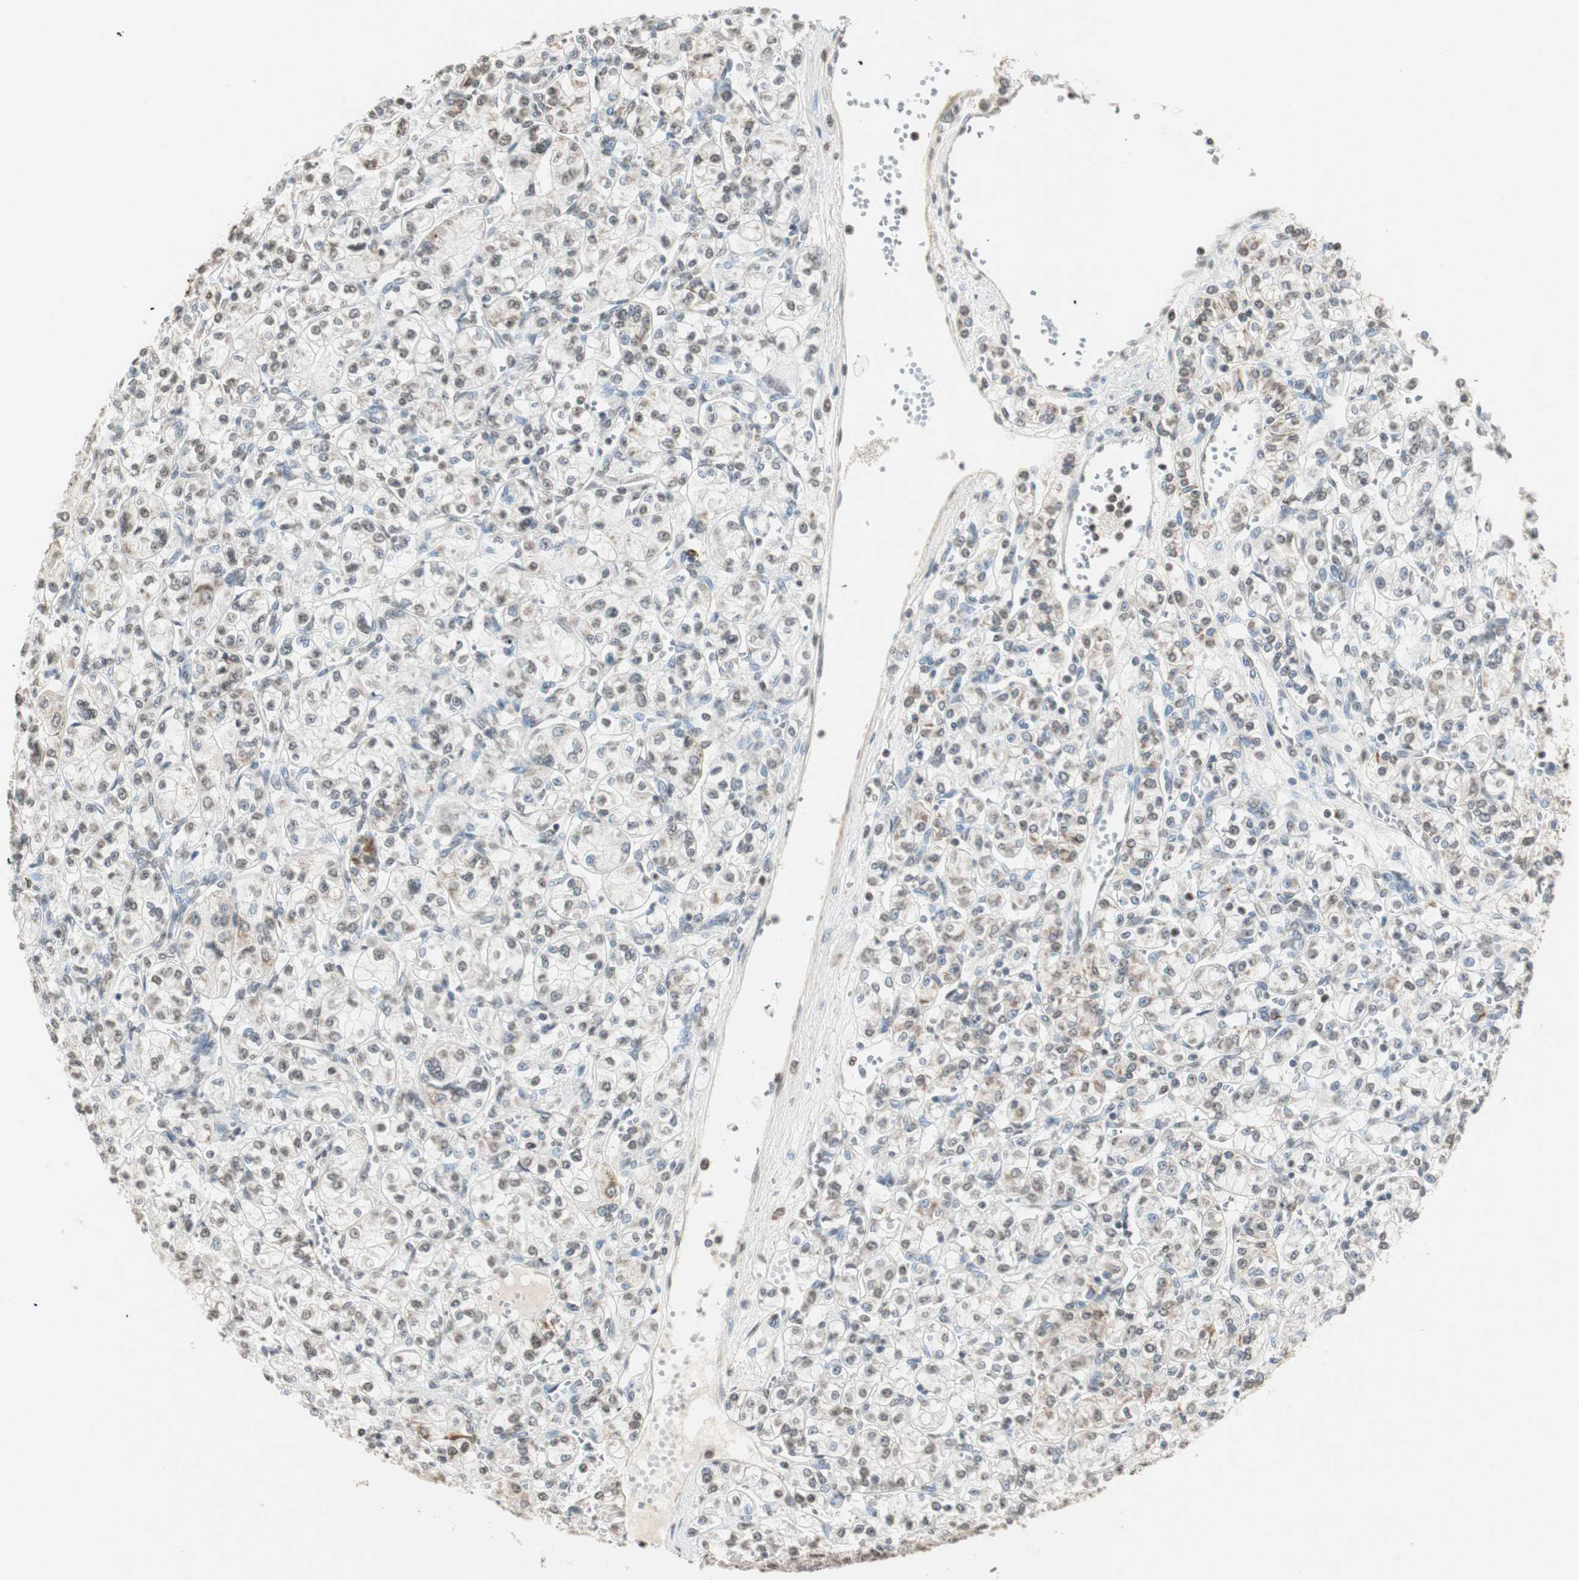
{"staining": {"intensity": "moderate", "quantity": "<25%", "location": "cytoplasmic/membranous,nuclear"}, "tissue": "renal cancer", "cell_type": "Tumor cells", "image_type": "cancer", "snomed": [{"axis": "morphology", "description": "Adenocarcinoma, NOS"}, {"axis": "topography", "description": "Kidney"}], "caption": "This image demonstrates immunohistochemistry (IHC) staining of renal cancer, with low moderate cytoplasmic/membranous and nuclear staining in approximately <25% of tumor cells.", "gene": "PRELID1", "patient": {"sex": "male", "age": 77}}